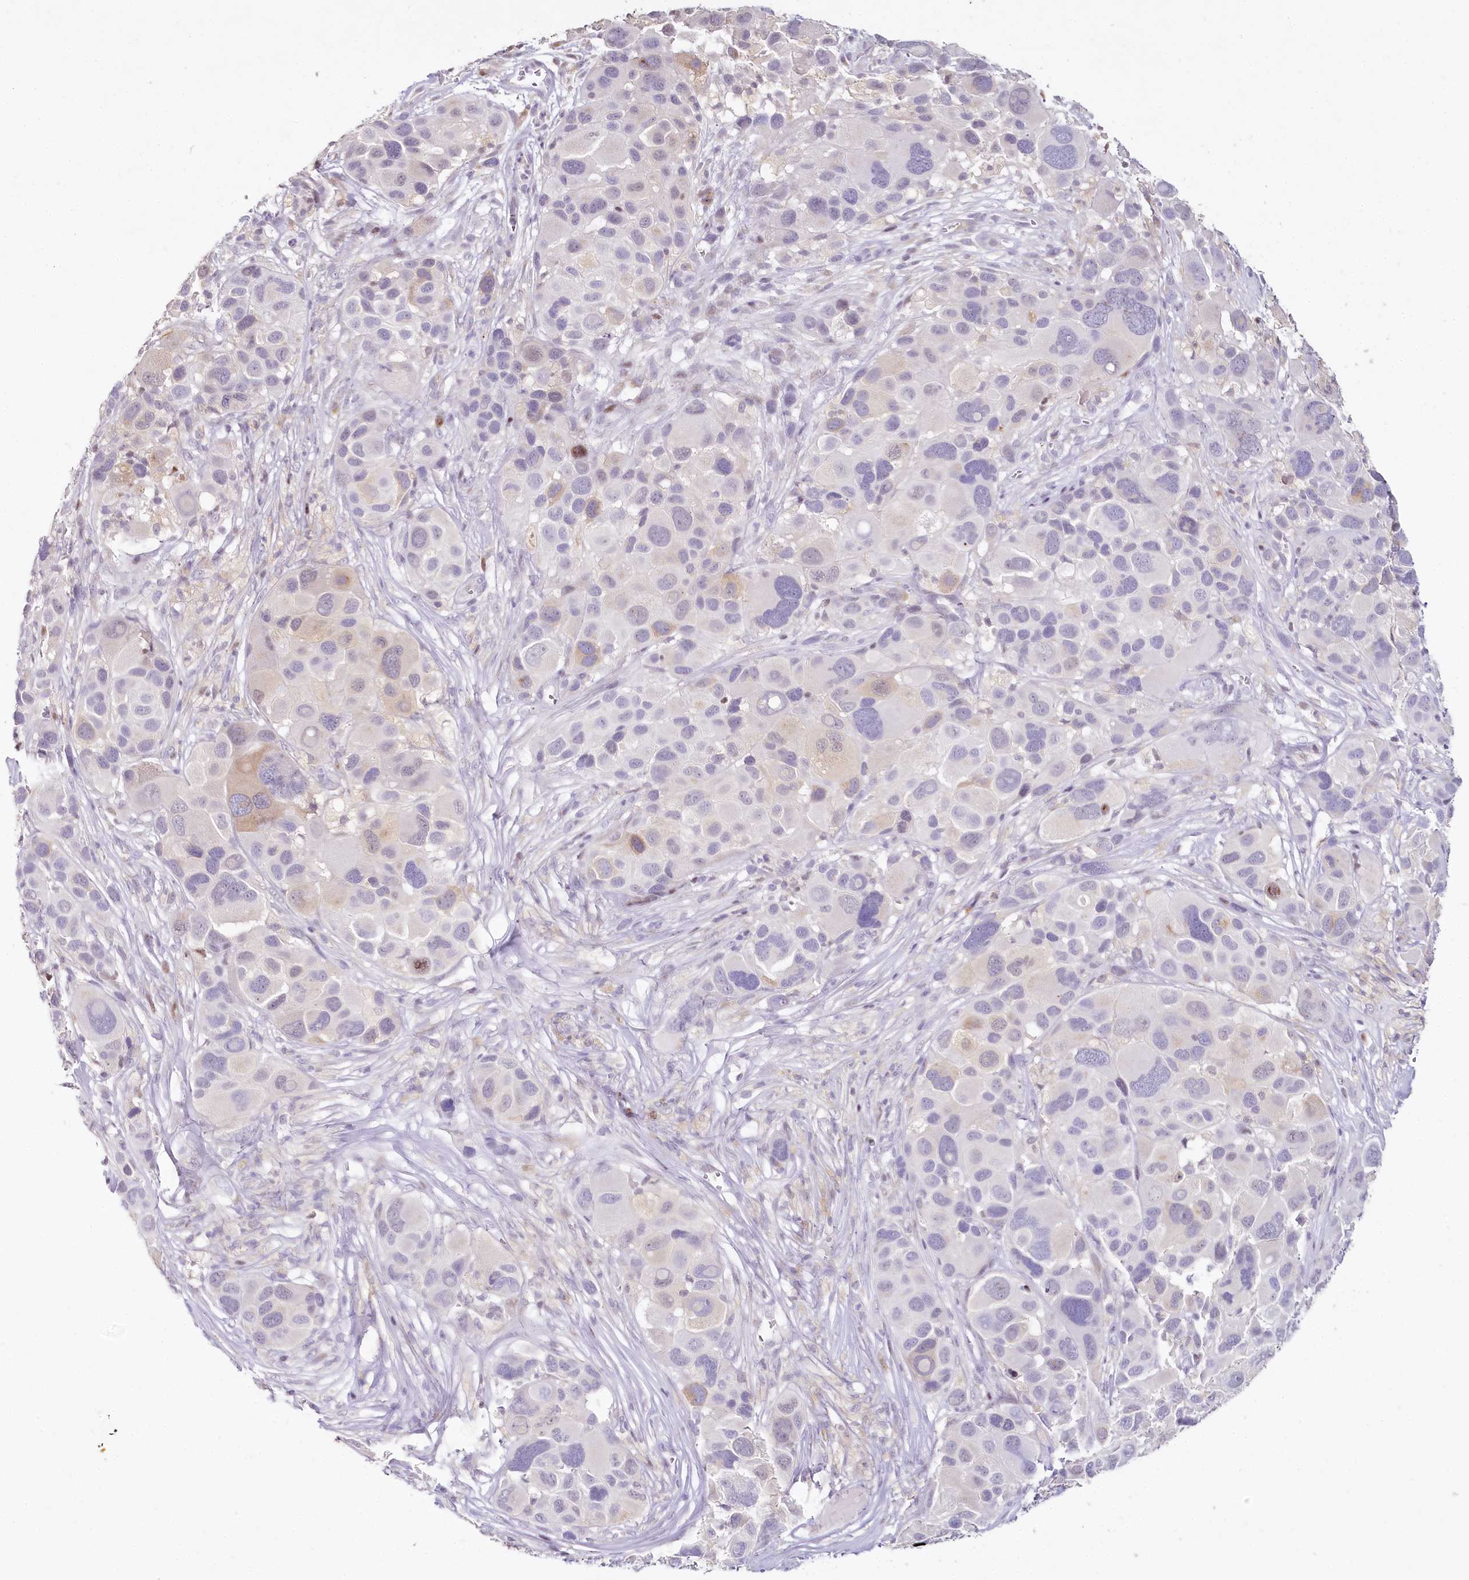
{"staining": {"intensity": "negative", "quantity": "none", "location": "none"}, "tissue": "melanoma", "cell_type": "Tumor cells", "image_type": "cancer", "snomed": [{"axis": "morphology", "description": "Malignant melanoma, NOS"}, {"axis": "topography", "description": "Skin of trunk"}], "caption": "Micrograph shows no significant protein staining in tumor cells of melanoma.", "gene": "HPD", "patient": {"sex": "male", "age": 71}}